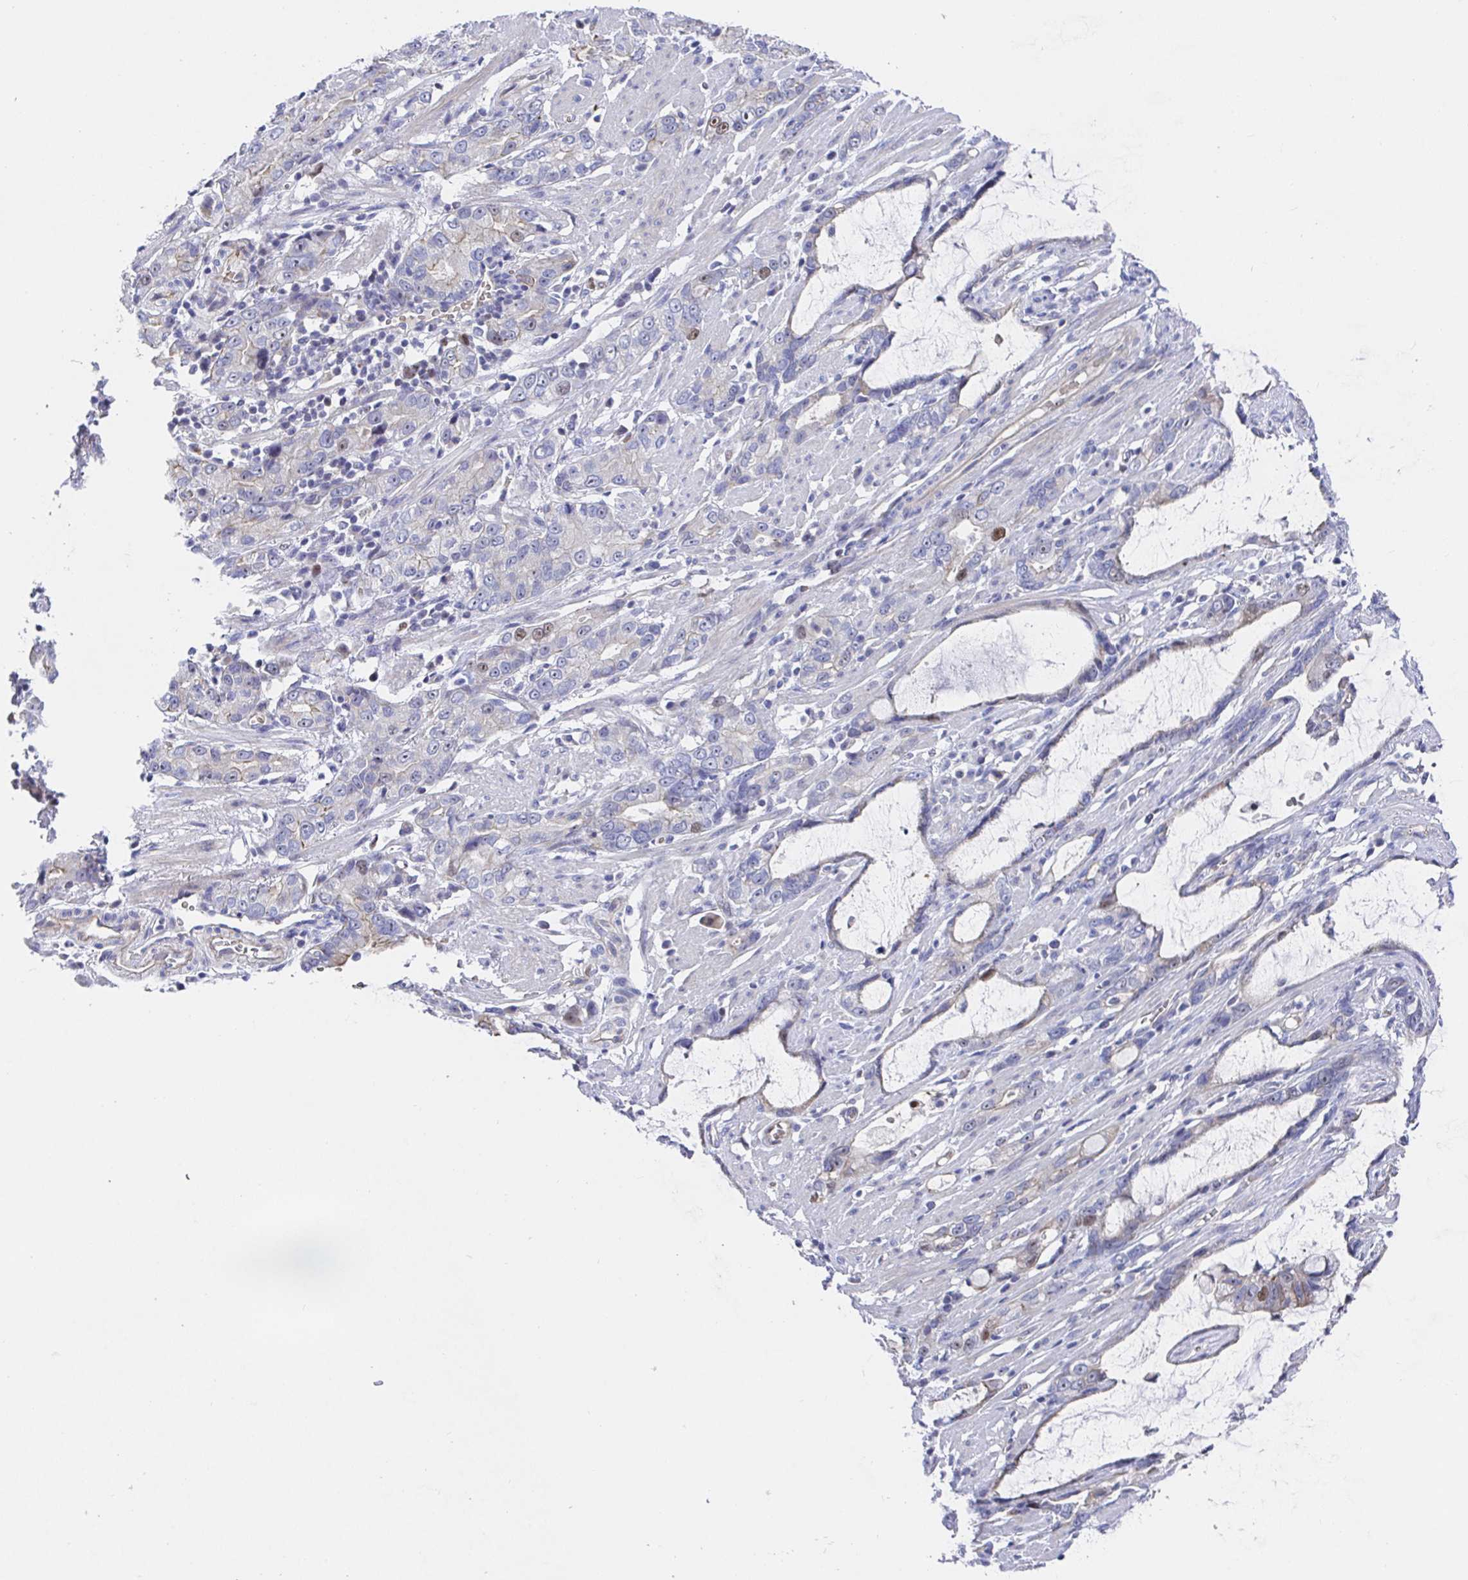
{"staining": {"intensity": "moderate", "quantity": "<25%", "location": "nuclear"}, "tissue": "stomach cancer", "cell_type": "Tumor cells", "image_type": "cancer", "snomed": [{"axis": "morphology", "description": "Adenocarcinoma, NOS"}, {"axis": "topography", "description": "Stomach"}], "caption": "This image reveals stomach cancer (adenocarcinoma) stained with IHC to label a protein in brown. The nuclear of tumor cells show moderate positivity for the protein. Nuclei are counter-stained blue.", "gene": "TIMELESS", "patient": {"sex": "male", "age": 55}}